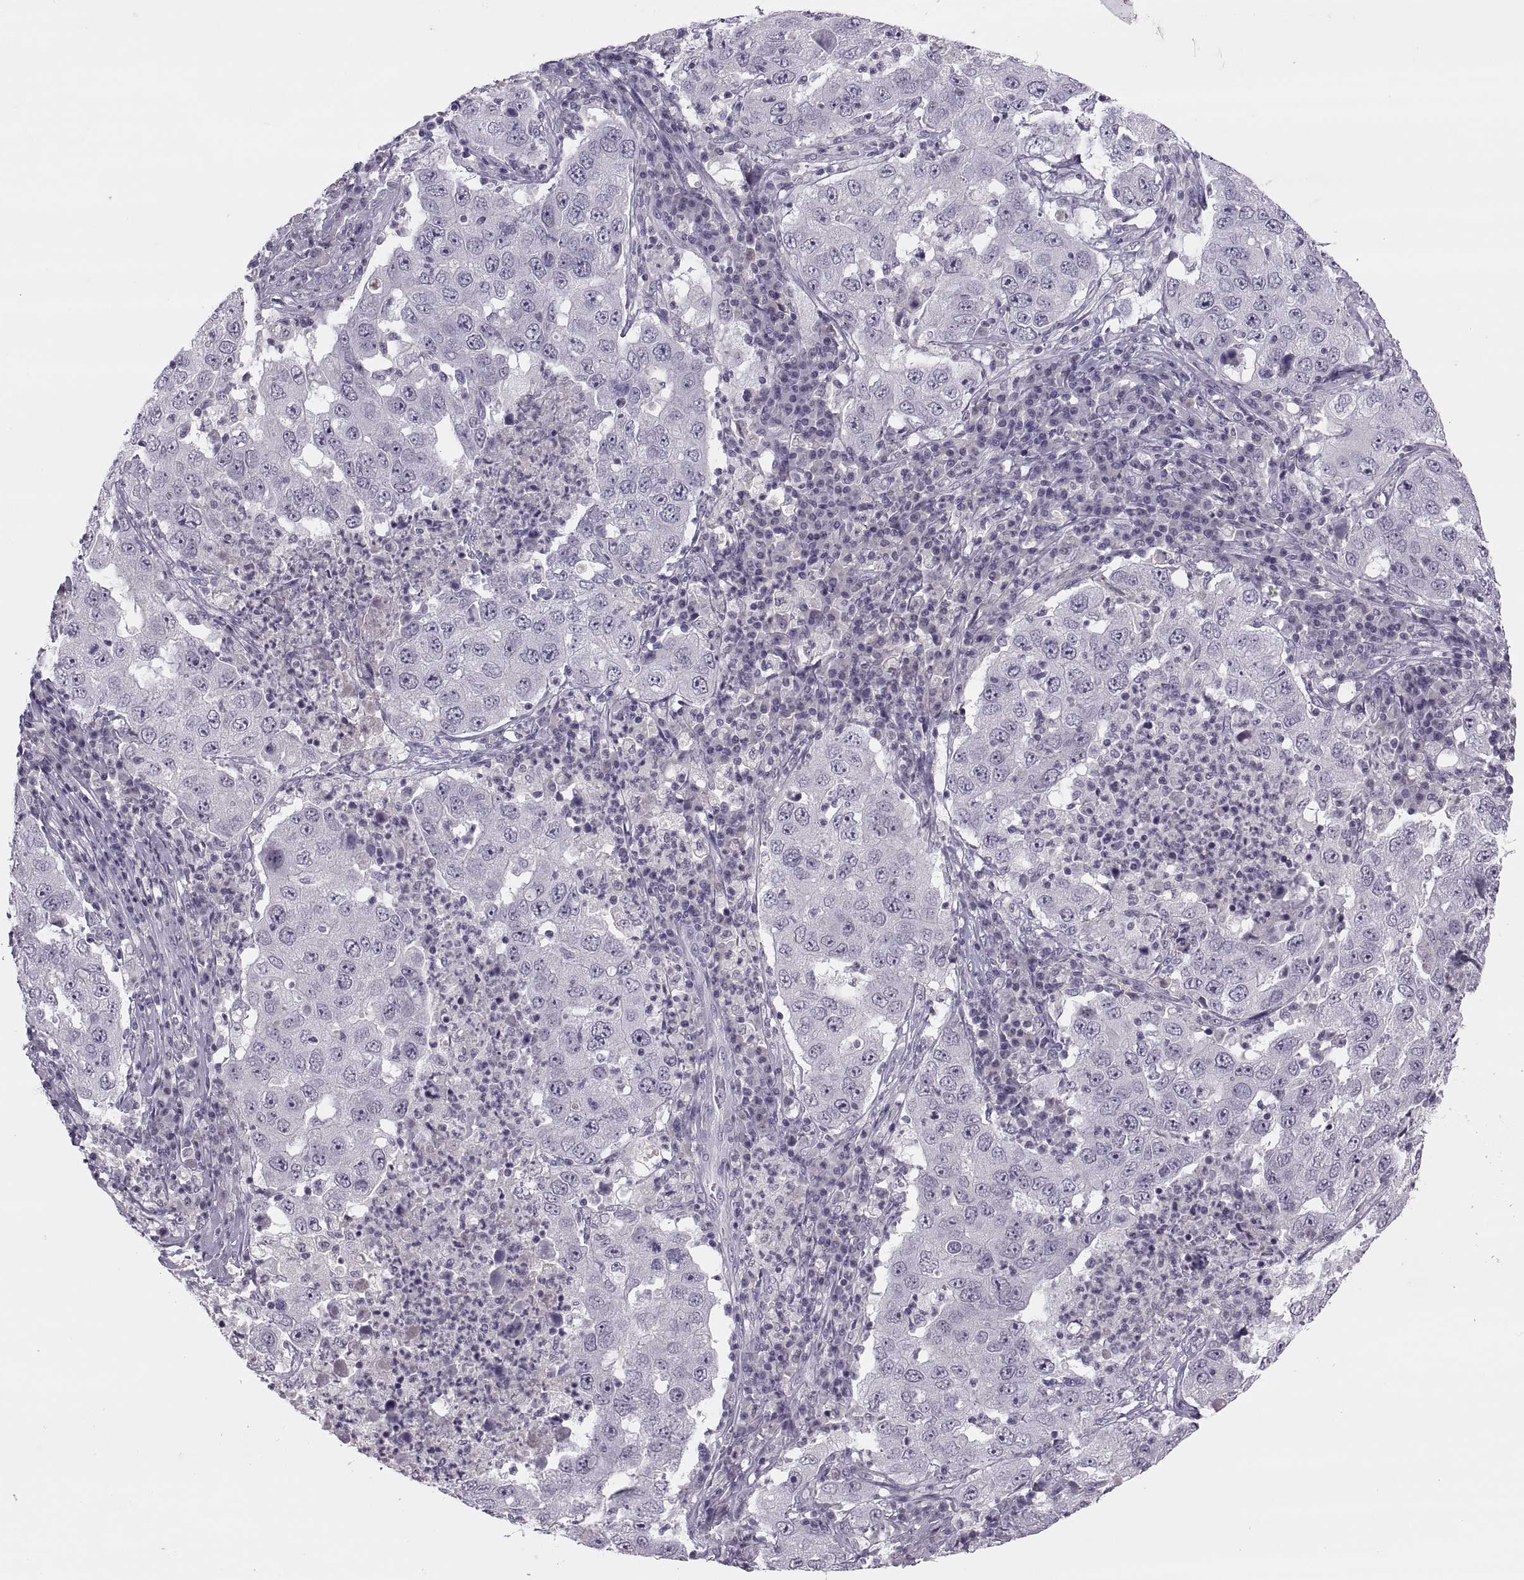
{"staining": {"intensity": "negative", "quantity": "none", "location": "none"}, "tissue": "lung cancer", "cell_type": "Tumor cells", "image_type": "cancer", "snomed": [{"axis": "morphology", "description": "Adenocarcinoma, NOS"}, {"axis": "topography", "description": "Lung"}], "caption": "DAB immunohistochemical staining of lung cancer (adenocarcinoma) shows no significant positivity in tumor cells.", "gene": "CHCT1", "patient": {"sex": "male", "age": 73}}